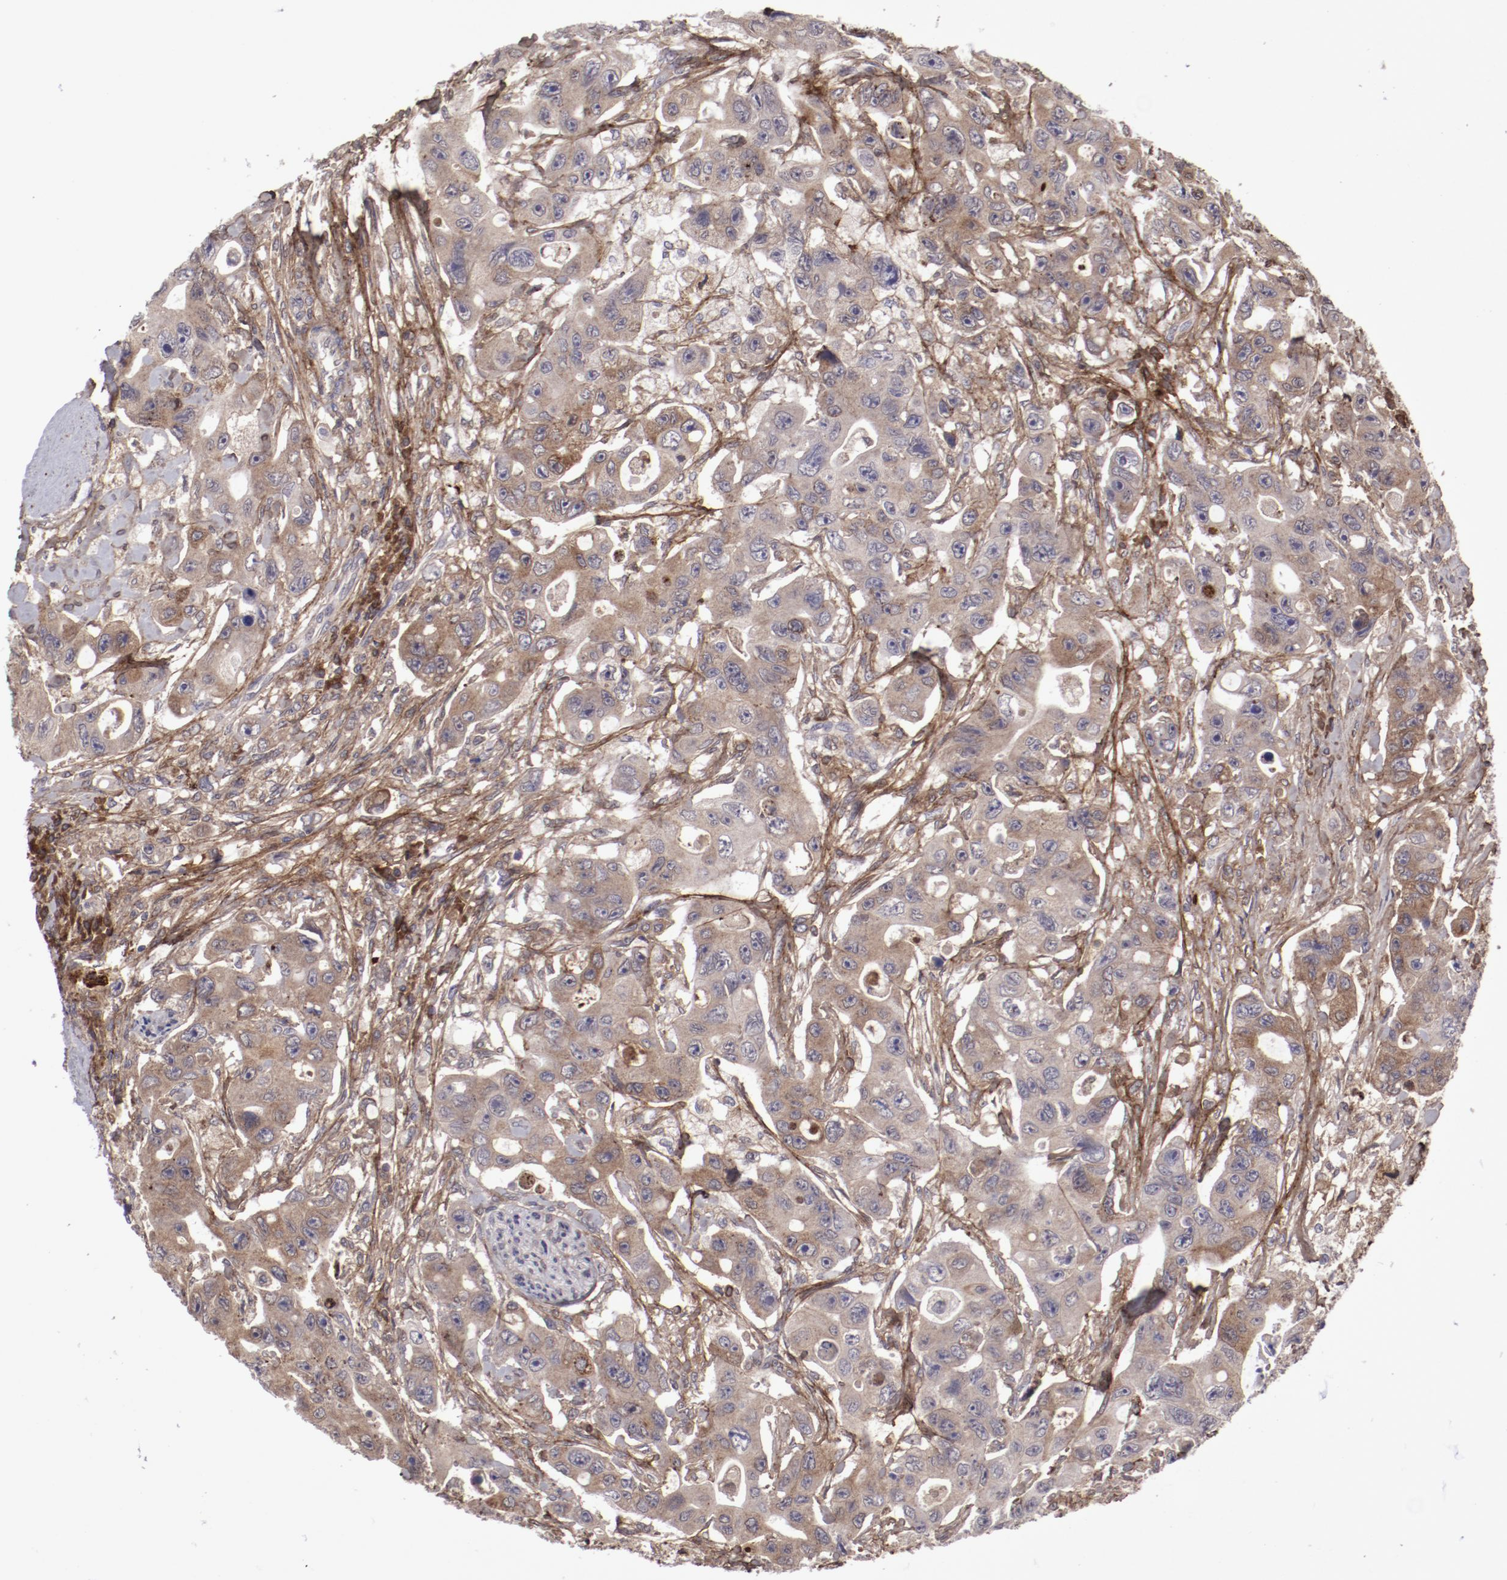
{"staining": {"intensity": "moderate", "quantity": ">75%", "location": "cytoplasmic/membranous"}, "tissue": "colorectal cancer", "cell_type": "Tumor cells", "image_type": "cancer", "snomed": [{"axis": "morphology", "description": "Adenocarcinoma, NOS"}, {"axis": "topography", "description": "Colon"}], "caption": "IHC image of neoplastic tissue: human colorectal cancer (adenocarcinoma) stained using IHC reveals medium levels of moderate protein expression localized specifically in the cytoplasmic/membranous of tumor cells, appearing as a cytoplasmic/membranous brown color.", "gene": "IL12A", "patient": {"sex": "female", "age": 46}}